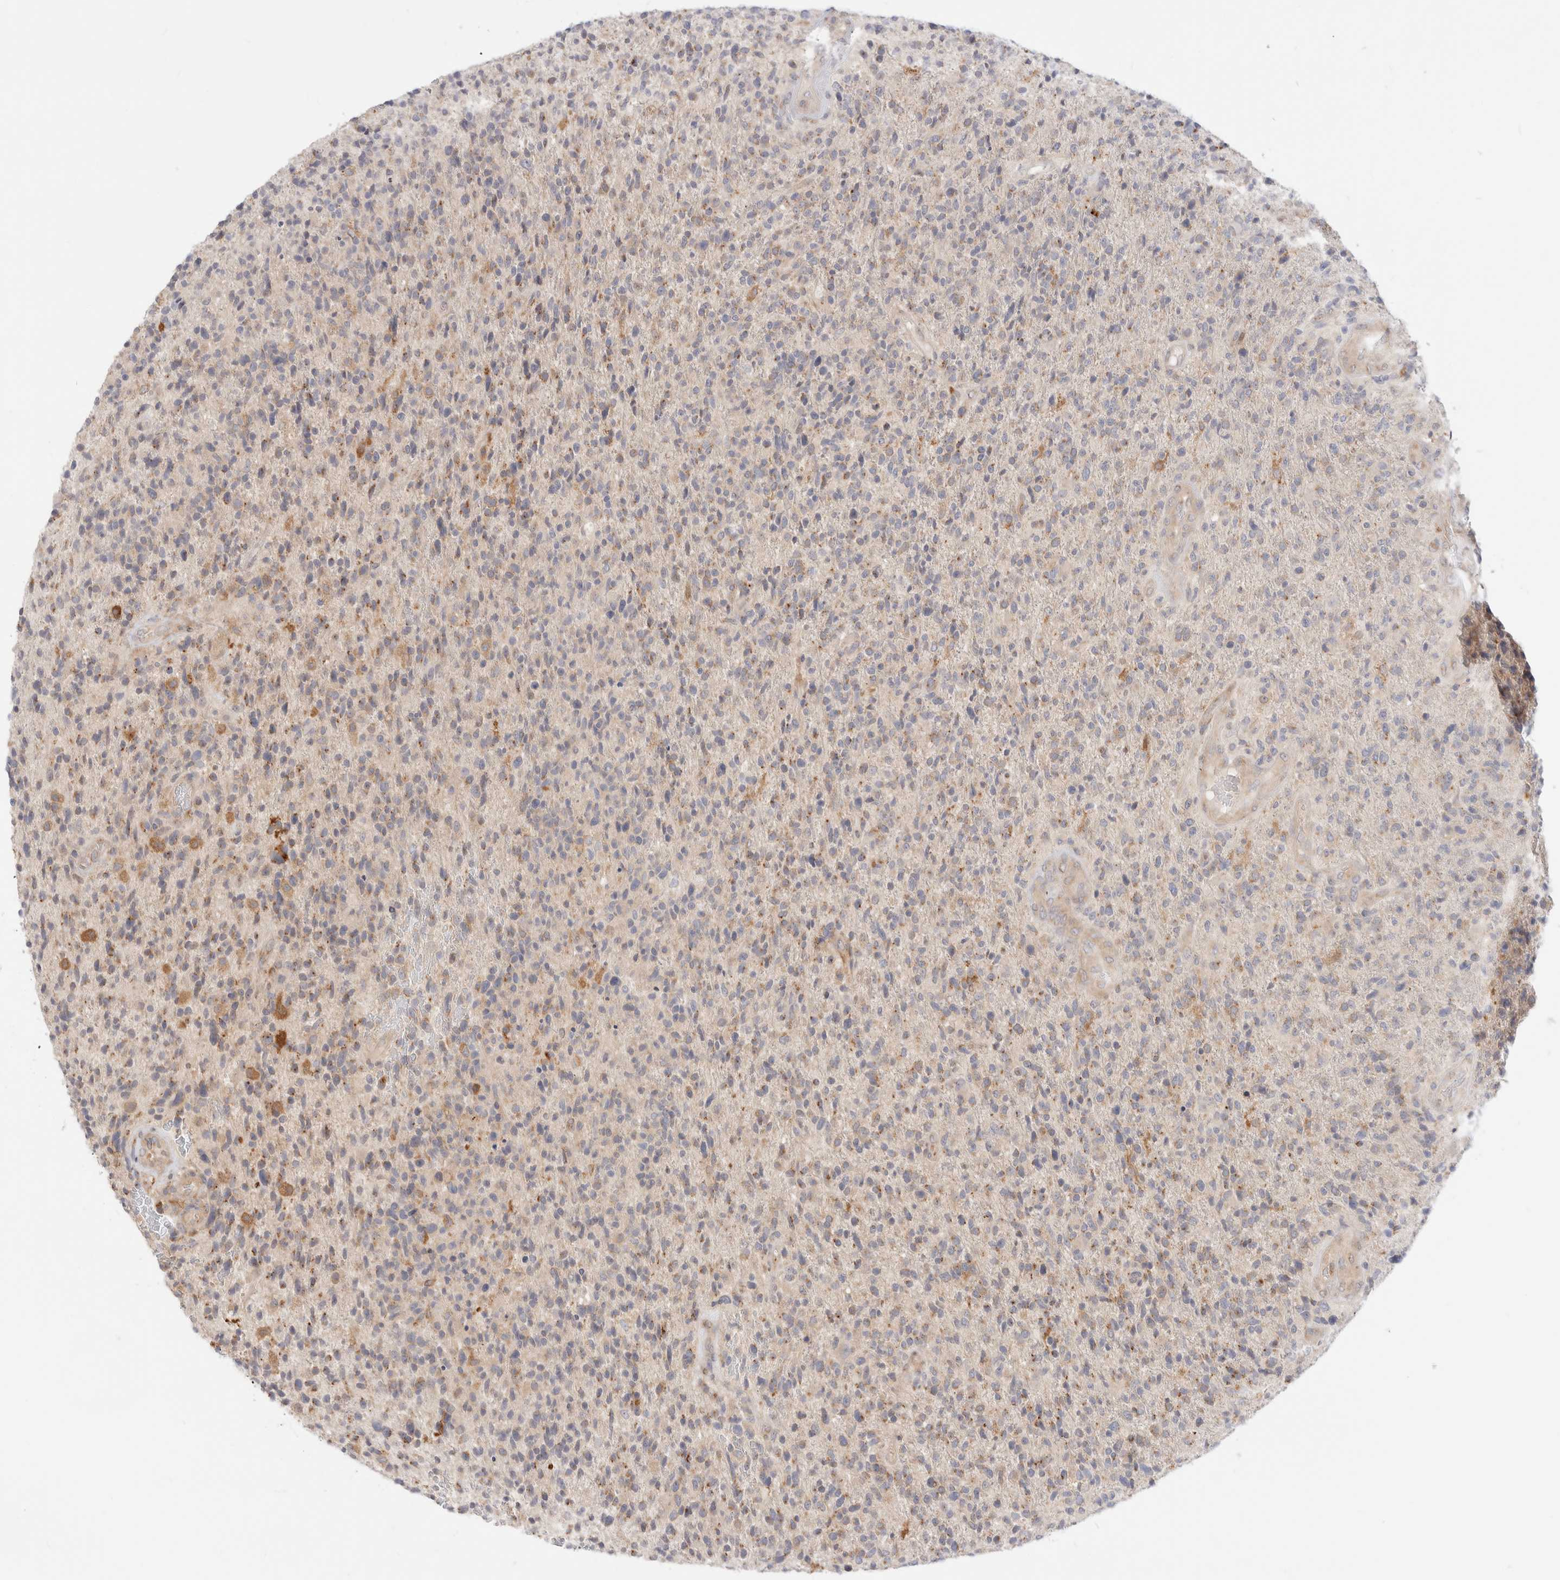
{"staining": {"intensity": "negative", "quantity": "none", "location": "none"}, "tissue": "glioma", "cell_type": "Tumor cells", "image_type": "cancer", "snomed": [{"axis": "morphology", "description": "Glioma, malignant, High grade"}, {"axis": "topography", "description": "Brain"}], "caption": "Glioma was stained to show a protein in brown. There is no significant positivity in tumor cells.", "gene": "EFCAB13", "patient": {"sex": "male", "age": 72}}